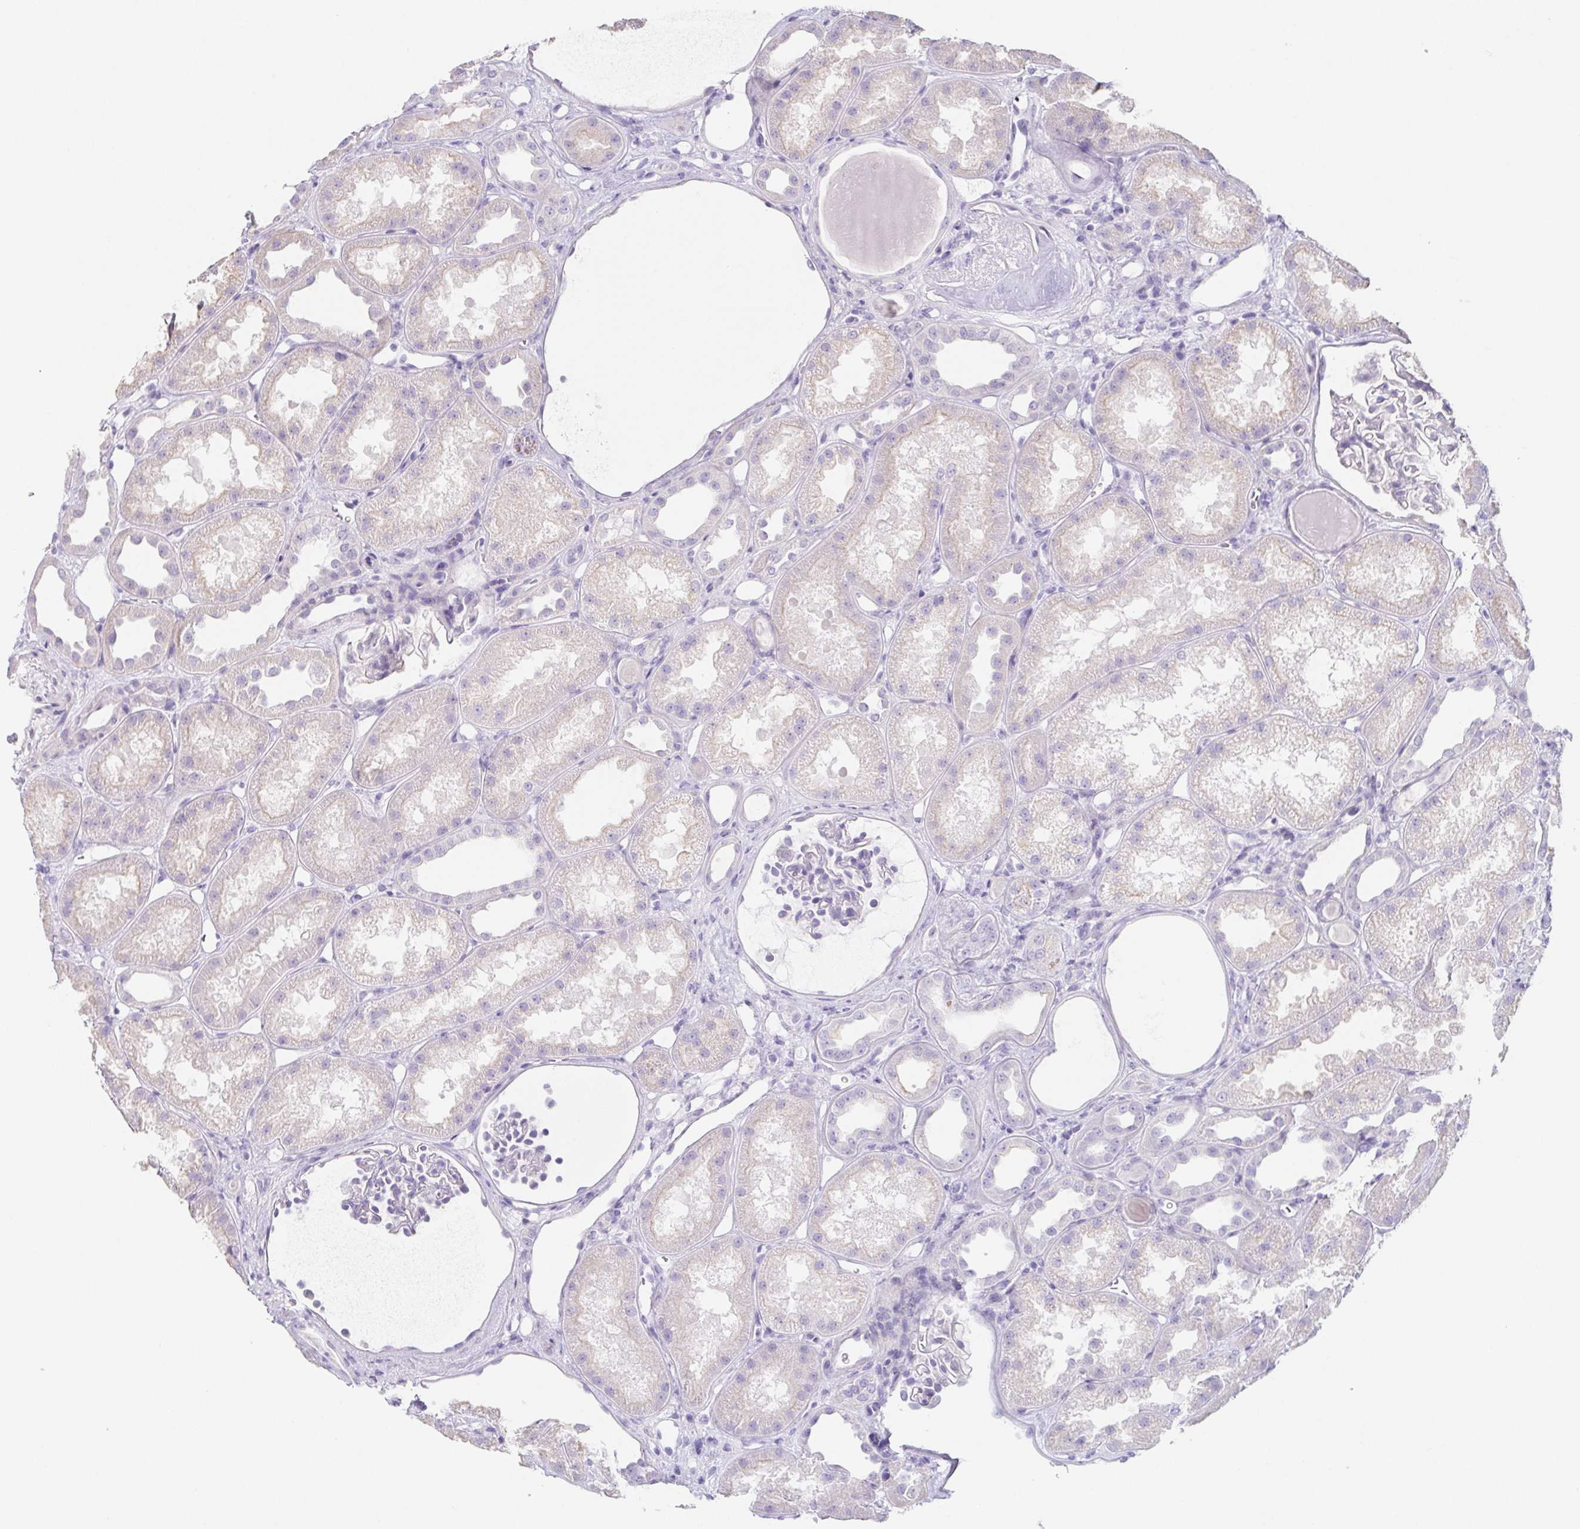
{"staining": {"intensity": "negative", "quantity": "none", "location": "none"}, "tissue": "kidney", "cell_type": "Cells in glomeruli", "image_type": "normal", "snomed": [{"axis": "morphology", "description": "Normal tissue, NOS"}, {"axis": "topography", "description": "Kidney"}], "caption": "Protein analysis of unremarkable kidney reveals no significant positivity in cells in glomeruli. (DAB immunohistochemistry (IHC) with hematoxylin counter stain).", "gene": "HDGFL1", "patient": {"sex": "male", "age": 61}}